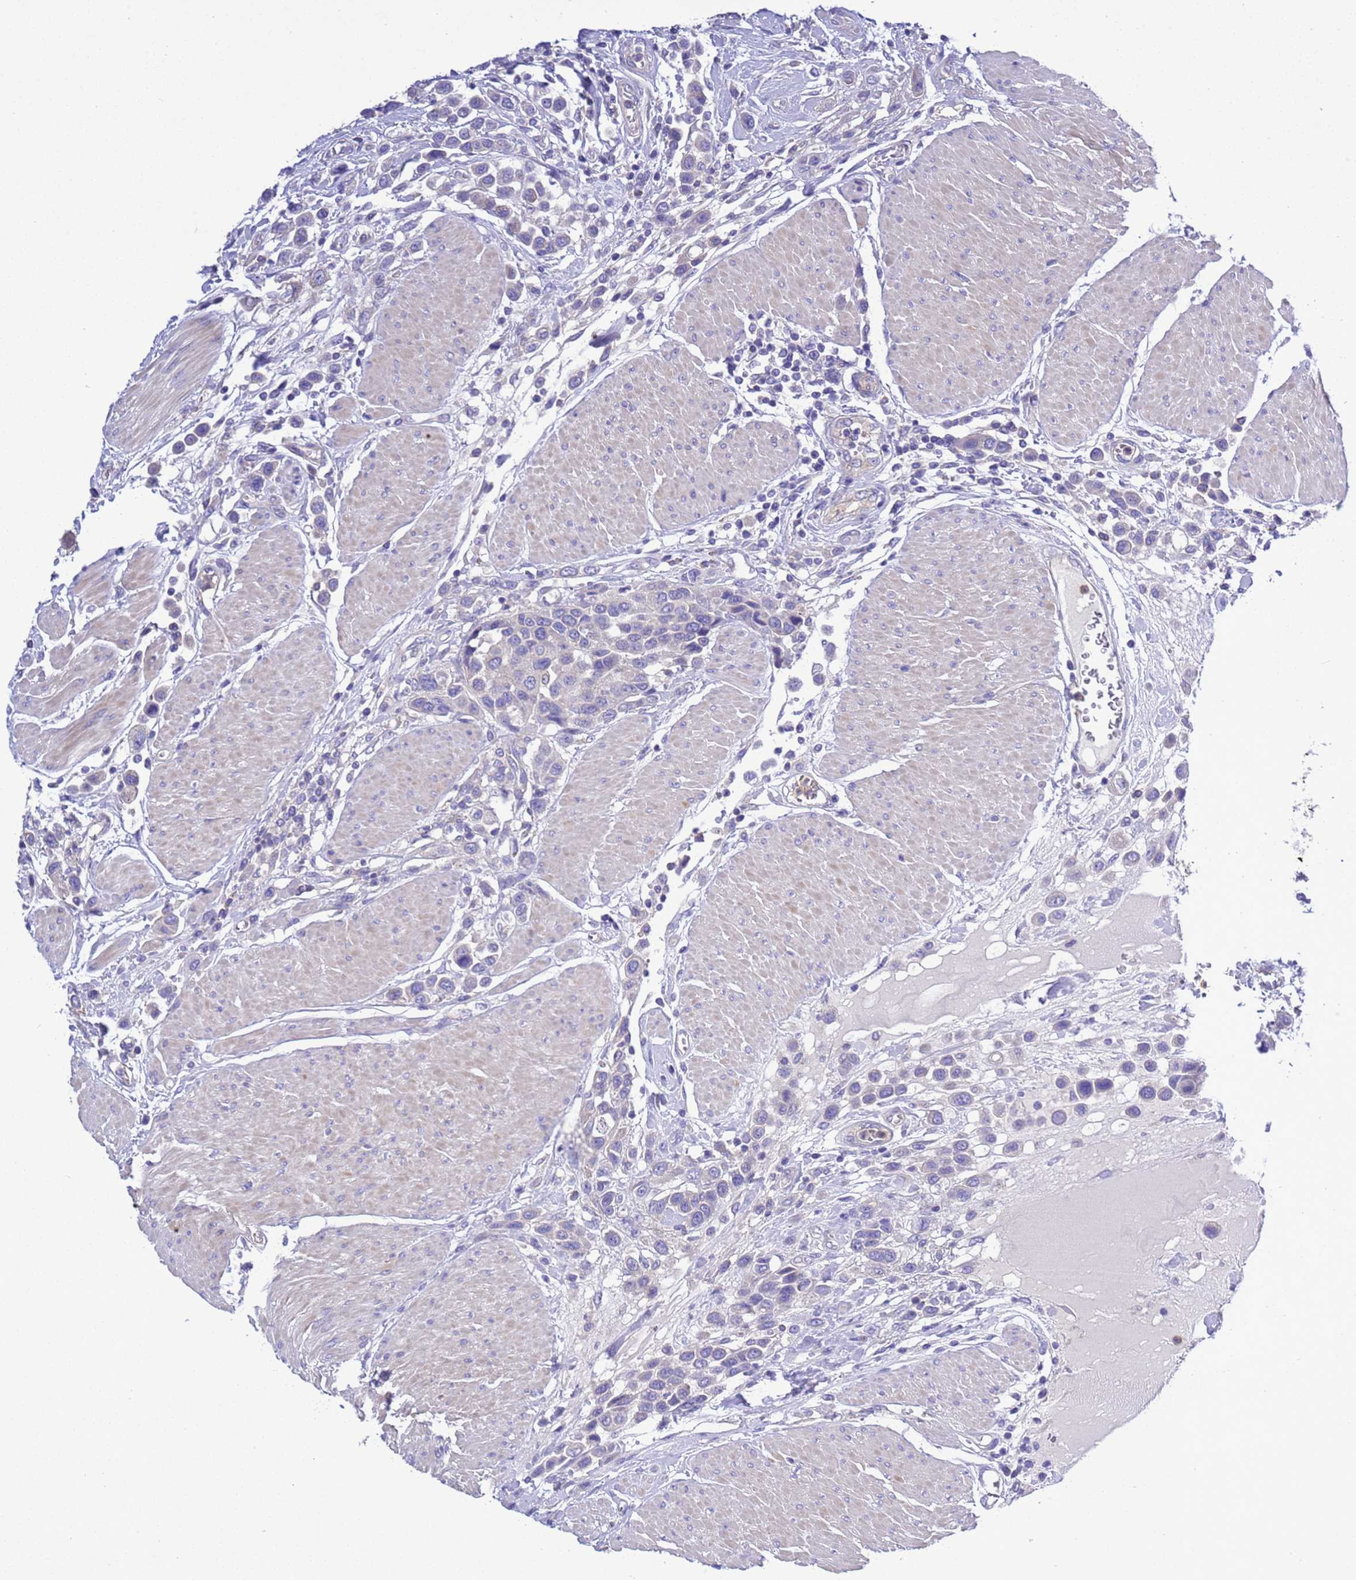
{"staining": {"intensity": "negative", "quantity": "none", "location": "none"}, "tissue": "urothelial cancer", "cell_type": "Tumor cells", "image_type": "cancer", "snomed": [{"axis": "morphology", "description": "Urothelial carcinoma, High grade"}, {"axis": "topography", "description": "Urinary bladder"}], "caption": "An immunohistochemistry (IHC) image of high-grade urothelial carcinoma is shown. There is no staining in tumor cells of high-grade urothelial carcinoma.", "gene": "KICS2", "patient": {"sex": "male", "age": 50}}